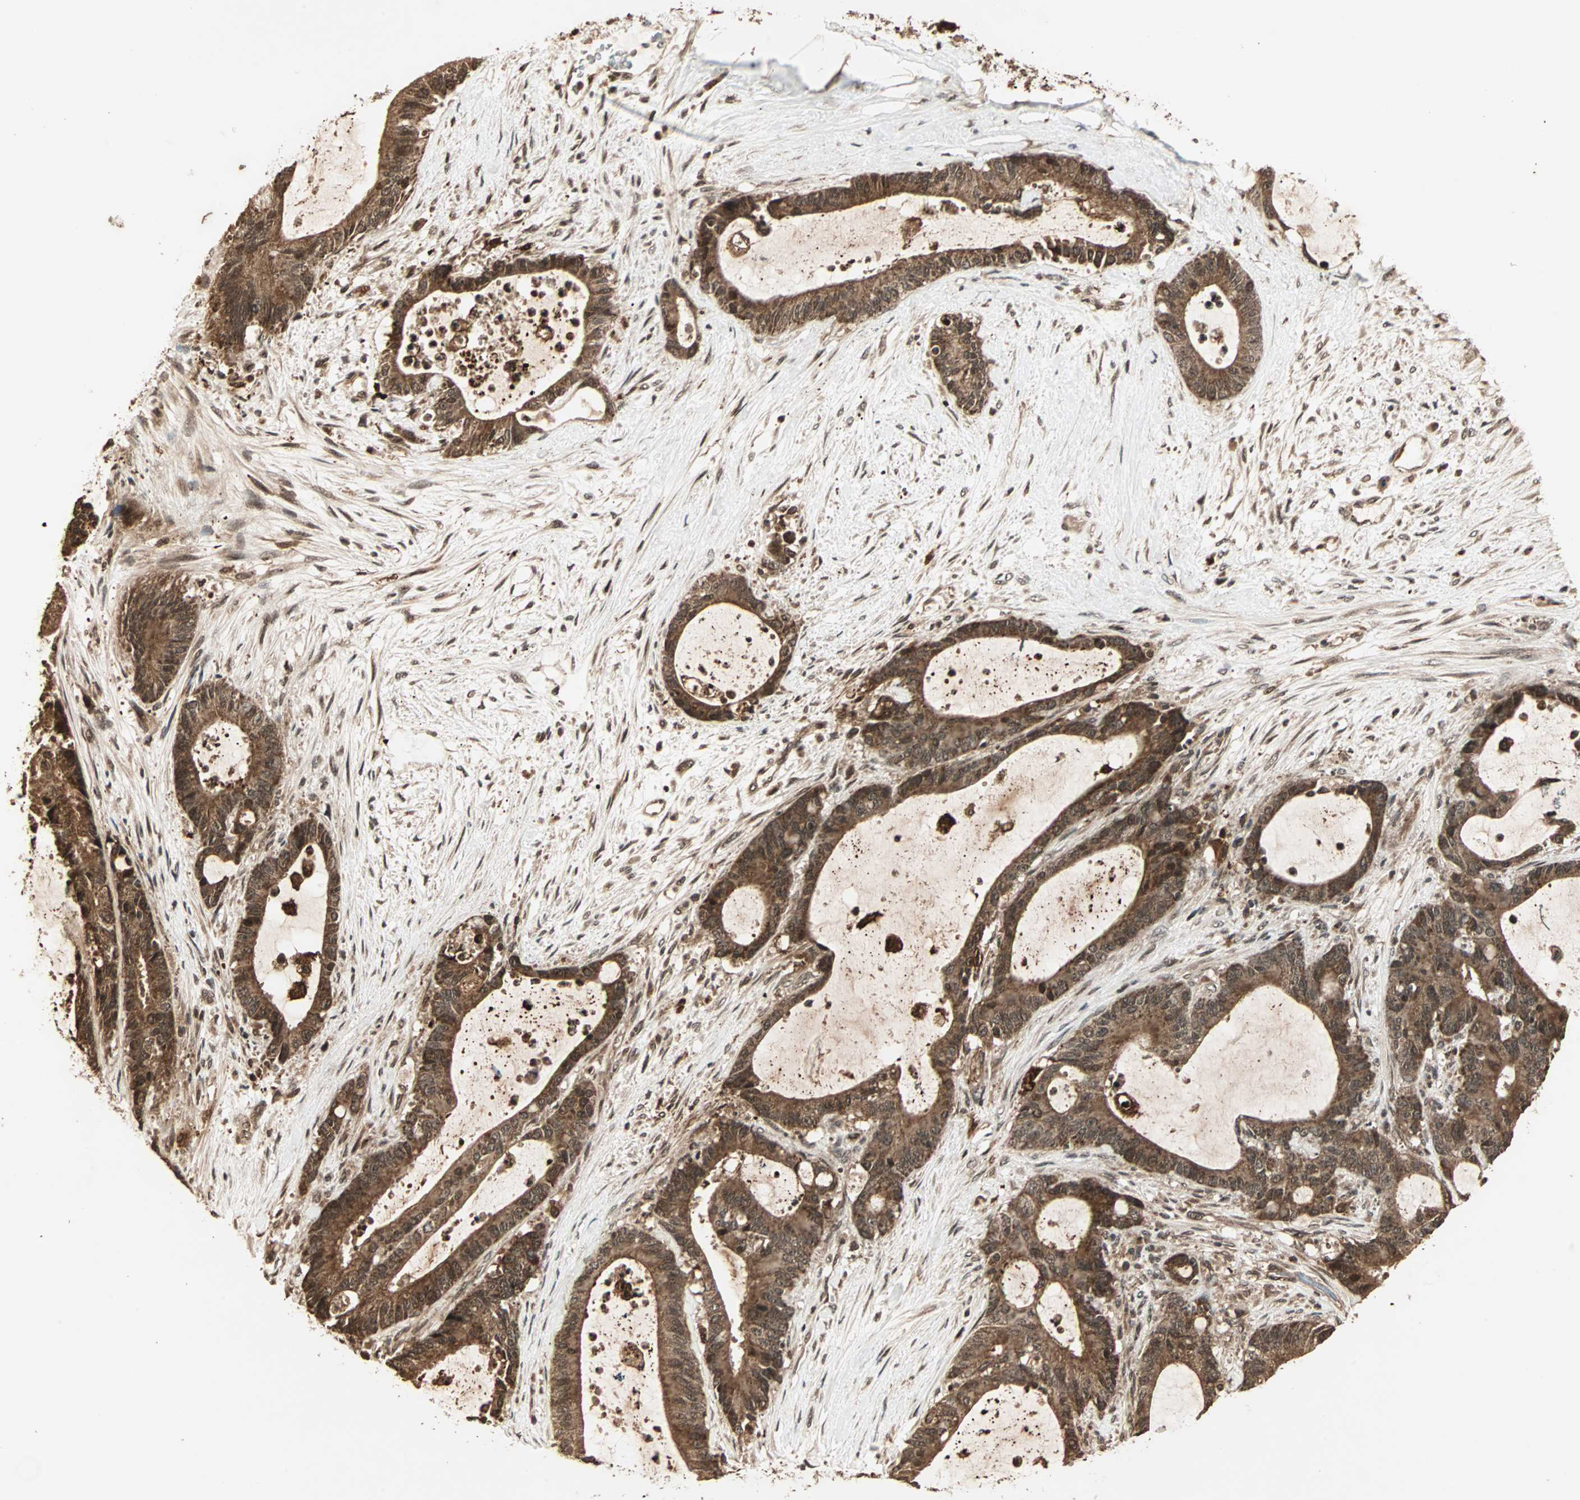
{"staining": {"intensity": "strong", "quantity": ">75%", "location": "cytoplasmic/membranous"}, "tissue": "liver cancer", "cell_type": "Tumor cells", "image_type": "cancer", "snomed": [{"axis": "morphology", "description": "Cholangiocarcinoma"}, {"axis": "topography", "description": "Liver"}], "caption": "A micrograph of human liver cholangiocarcinoma stained for a protein exhibits strong cytoplasmic/membranous brown staining in tumor cells. (Stains: DAB (3,3'-diaminobenzidine) in brown, nuclei in blue, Microscopy: brightfield microscopy at high magnification).", "gene": "RFFL", "patient": {"sex": "female", "age": 73}}